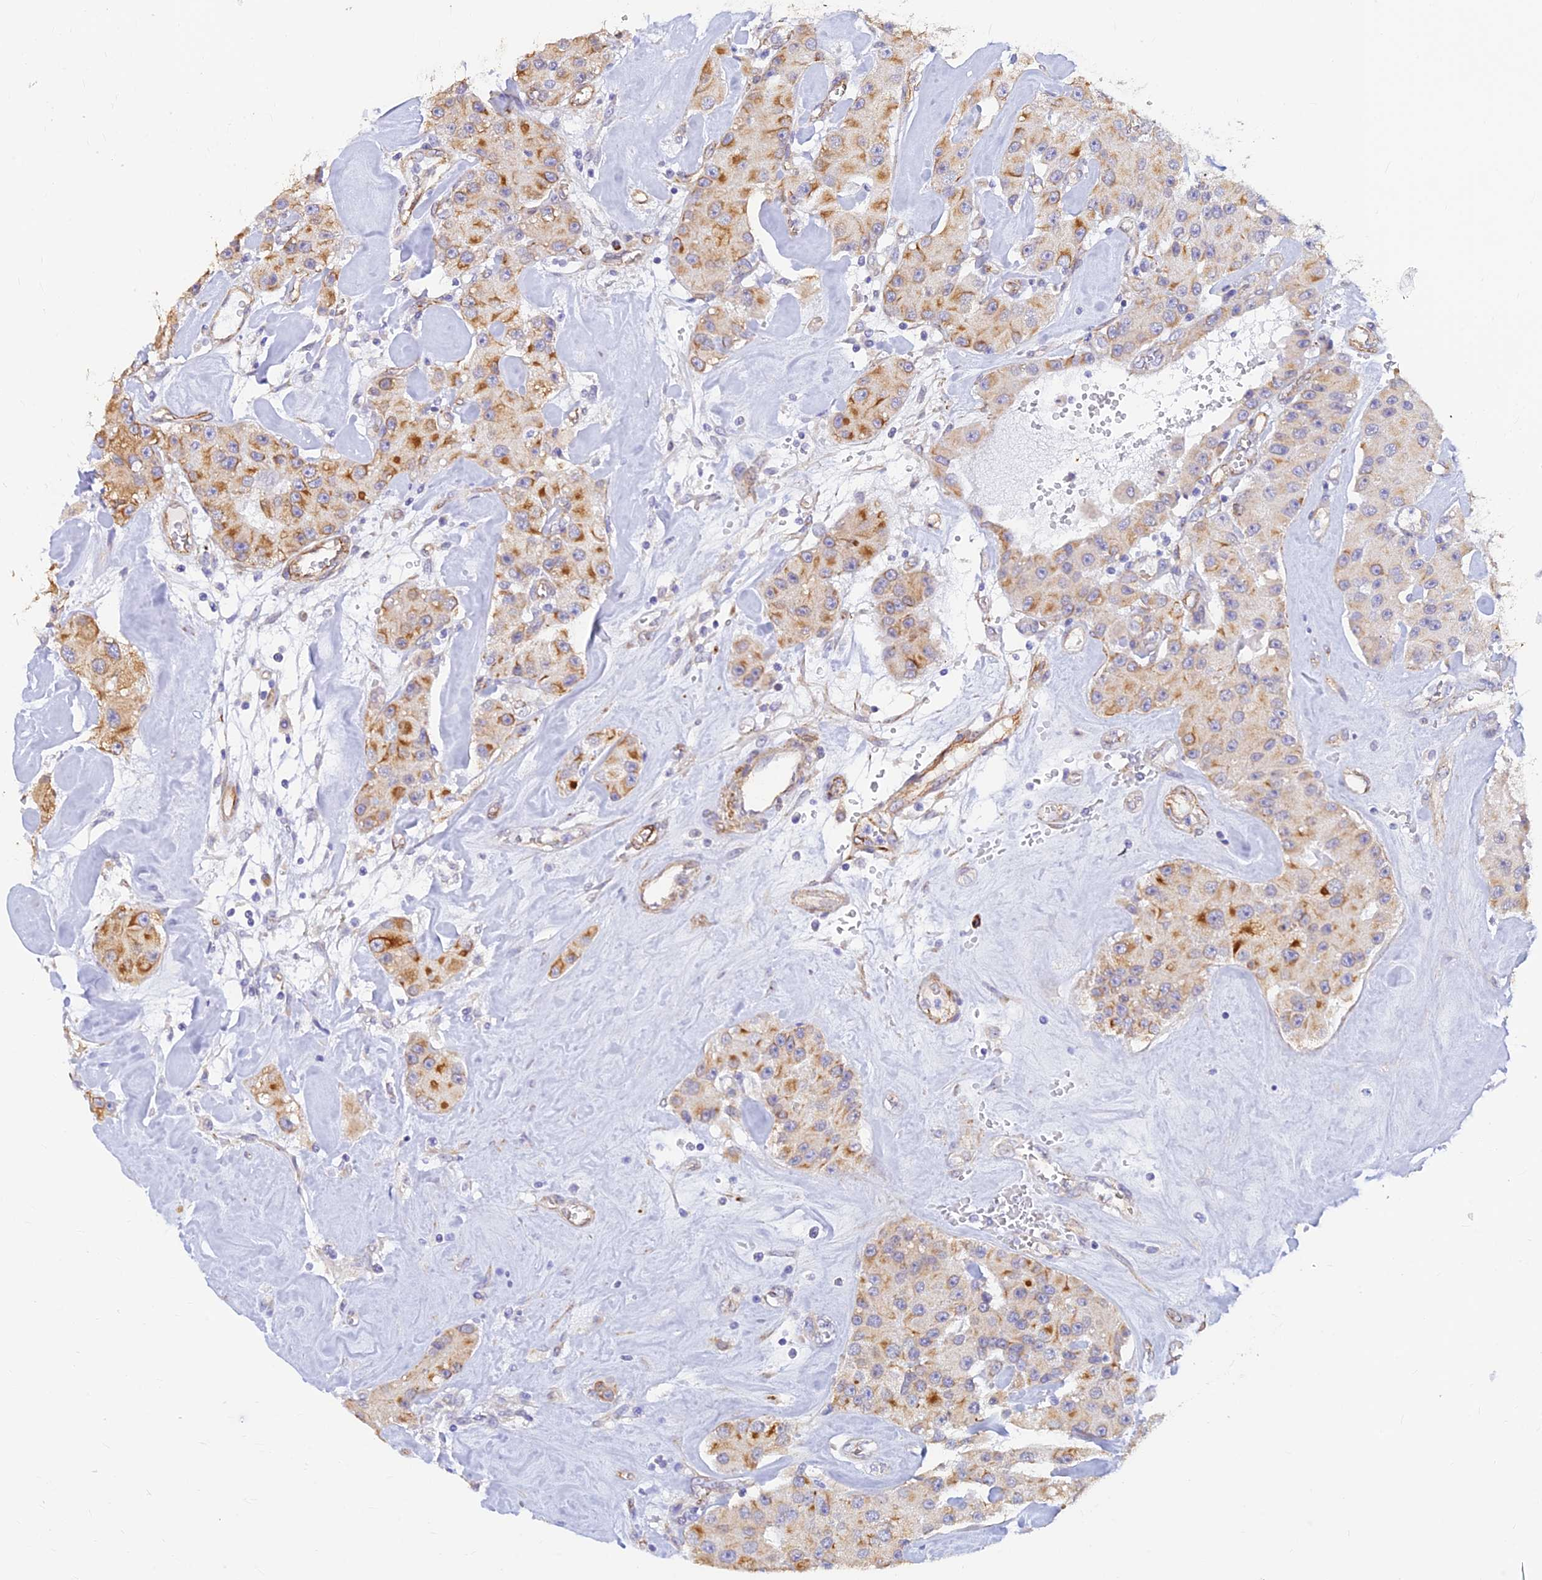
{"staining": {"intensity": "moderate", "quantity": "25%-75%", "location": "cytoplasmic/membranous"}, "tissue": "carcinoid", "cell_type": "Tumor cells", "image_type": "cancer", "snomed": [{"axis": "morphology", "description": "Carcinoid, malignant, NOS"}, {"axis": "topography", "description": "Pancreas"}], "caption": "Immunohistochemistry (IHC) (DAB (3,3'-diaminobenzidine)) staining of malignant carcinoid demonstrates moderate cytoplasmic/membranous protein positivity in about 25%-75% of tumor cells. Using DAB (3,3'-diaminobenzidine) (brown) and hematoxylin (blue) stains, captured at high magnification using brightfield microscopy.", "gene": "ALDH1L2", "patient": {"sex": "male", "age": 41}}